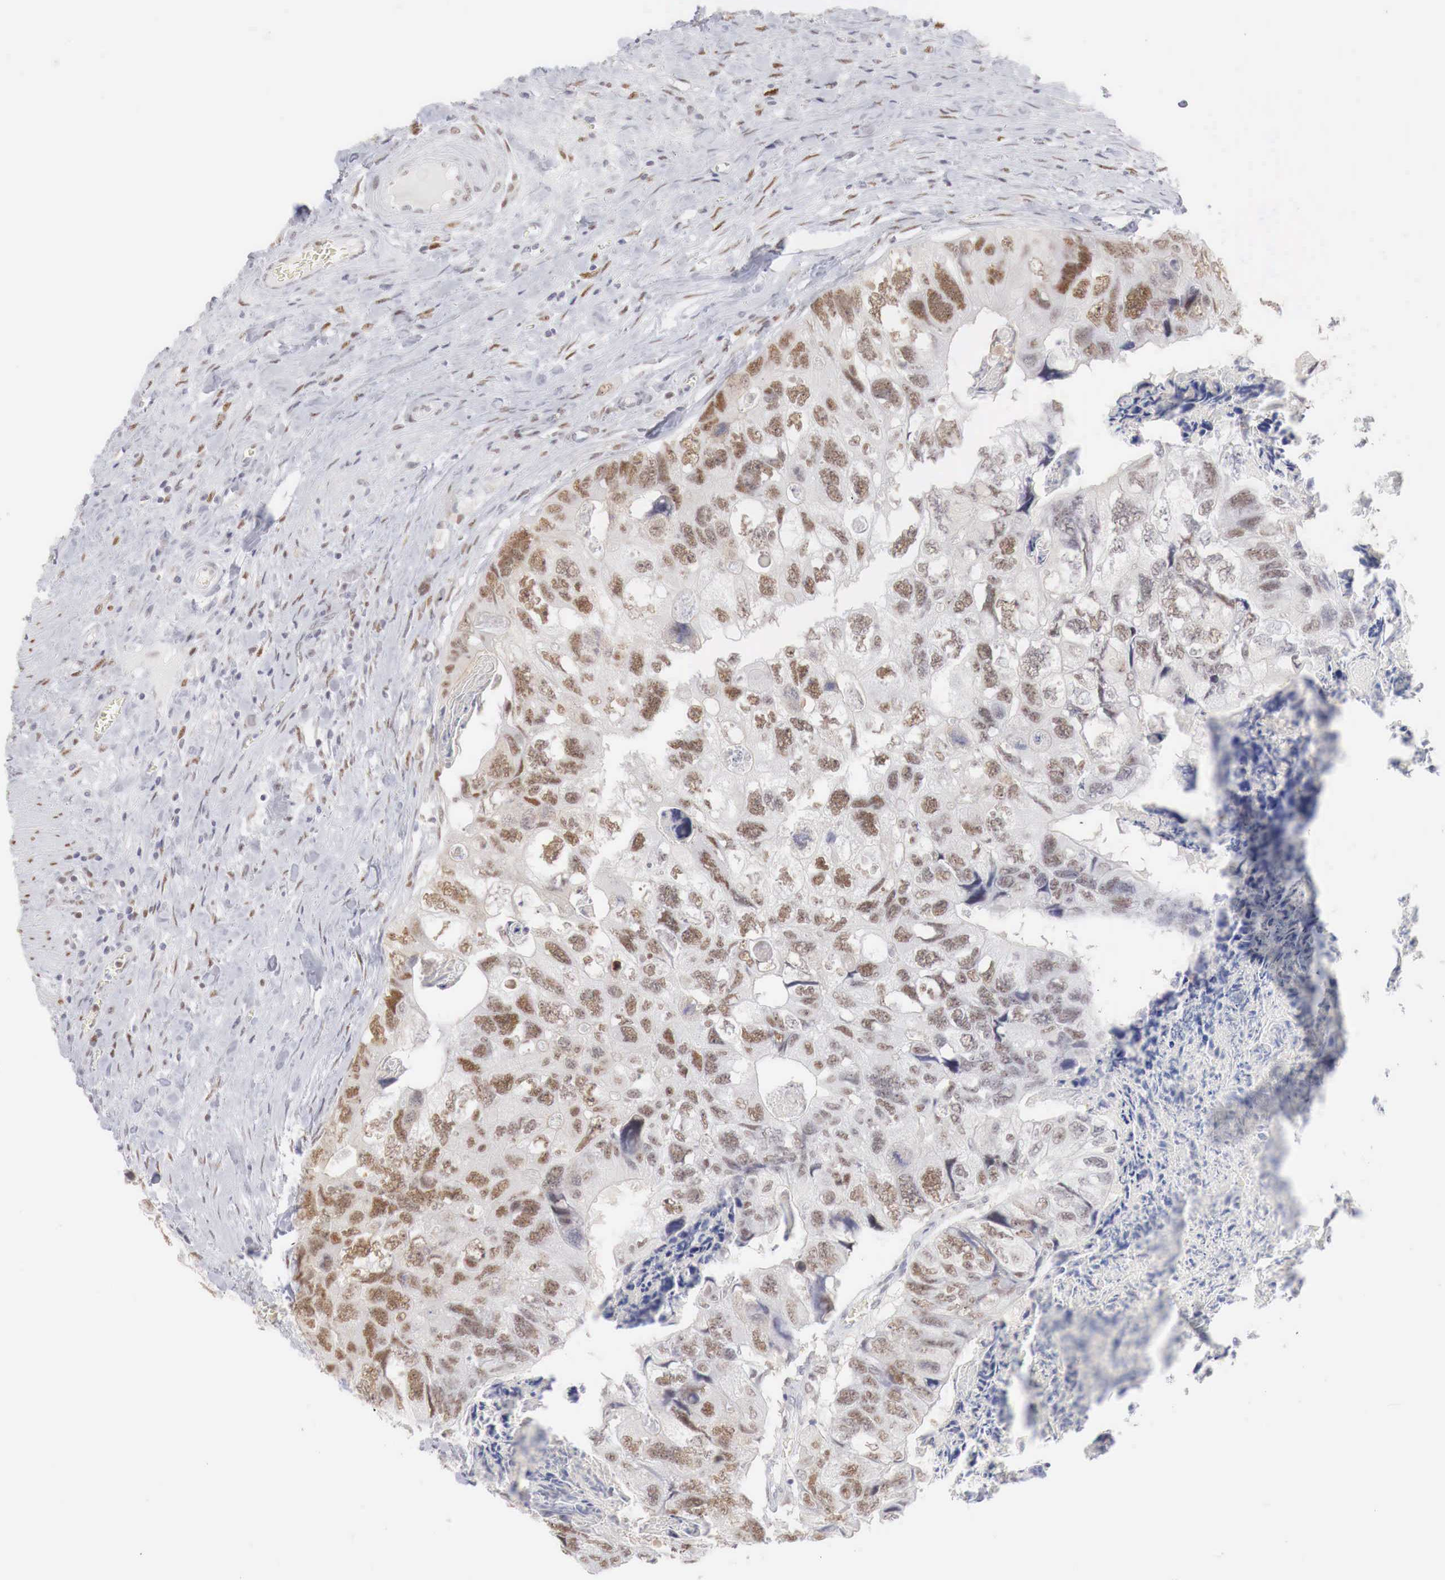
{"staining": {"intensity": "moderate", "quantity": ">75%", "location": "nuclear"}, "tissue": "colorectal cancer", "cell_type": "Tumor cells", "image_type": "cancer", "snomed": [{"axis": "morphology", "description": "Adenocarcinoma, NOS"}, {"axis": "topography", "description": "Rectum"}], "caption": "The immunohistochemical stain highlights moderate nuclear expression in tumor cells of colorectal adenocarcinoma tissue.", "gene": "FOXP2", "patient": {"sex": "female", "age": 82}}